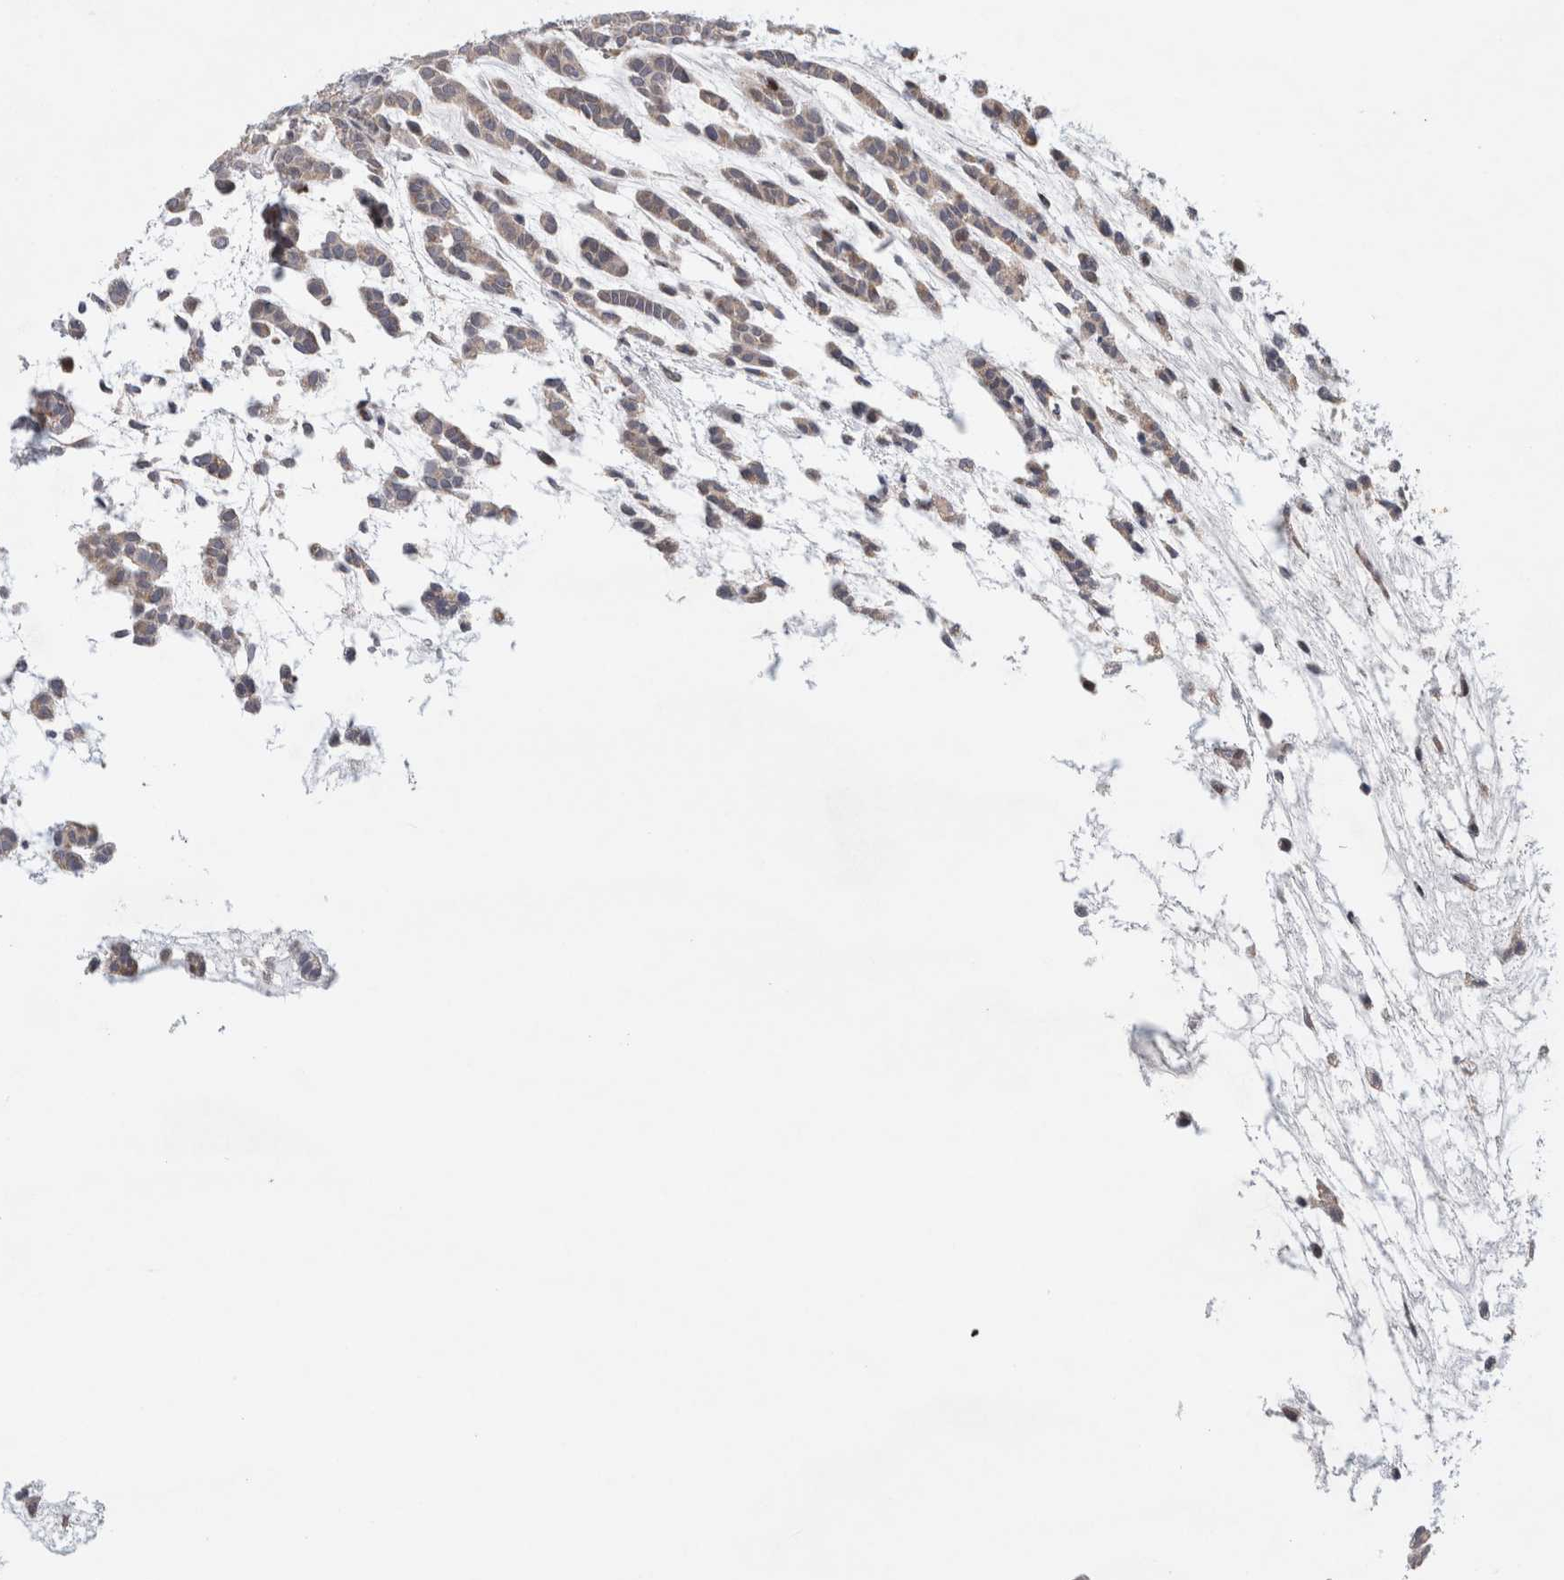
{"staining": {"intensity": "strong", "quantity": "<25%", "location": "nuclear"}, "tissue": "head and neck cancer", "cell_type": "Tumor cells", "image_type": "cancer", "snomed": [{"axis": "morphology", "description": "Adenocarcinoma, NOS"}, {"axis": "morphology", "description": "Adenoma, NOS"}, {"axis": "topography", "description": "Head-Neck"}], "caption": "A histopathology image showing strong nuclear staining in about <25% of tumor cells in head and neck adenoma, as visualized by brown immunohistochemical staining.", "gene": "RBM48", "patient": {"sex": "female", "age": 55}}